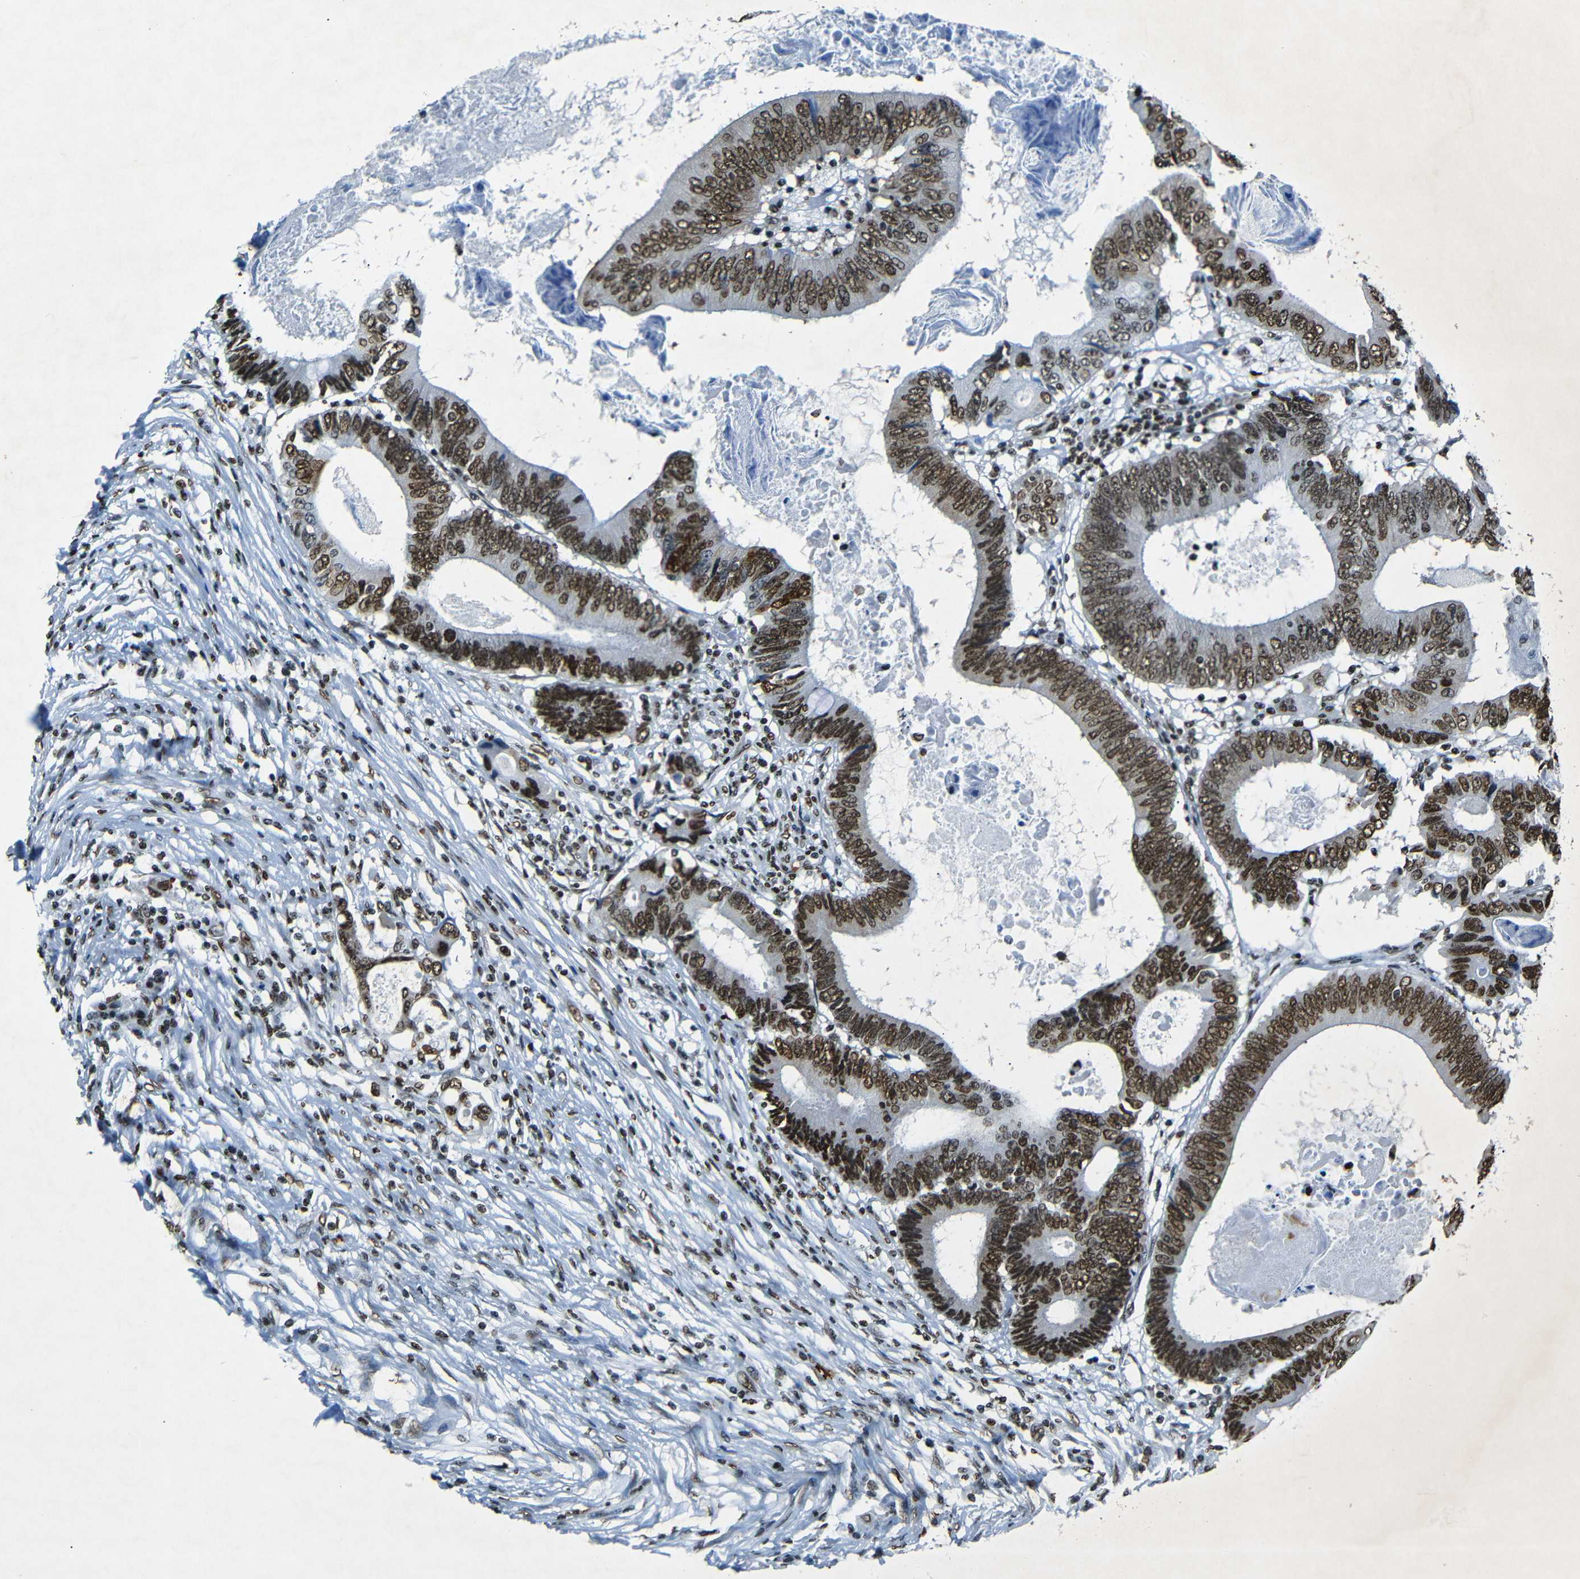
{"staining": {"intensity": "moderate", "quantity": ">75%", "location": "nuclear"}, "tissue": "colorectal cancer", "cell_type": "Tumor cells", "image_type": "cancer", "snomed": [{"axis": "morphology", "description": "Adenocarcinoma, NOS"}, {"axis": "topography", "description": "Colon"}], "caption": "High-power microscopy captured an immunohistochemistry photomicrograph of colorectal cancer, revealing moderate nuclear positivity in approximately >75% of tumor cells.", "gene": "HMGN1", "patient": {"sex": "female", "age": 78}}